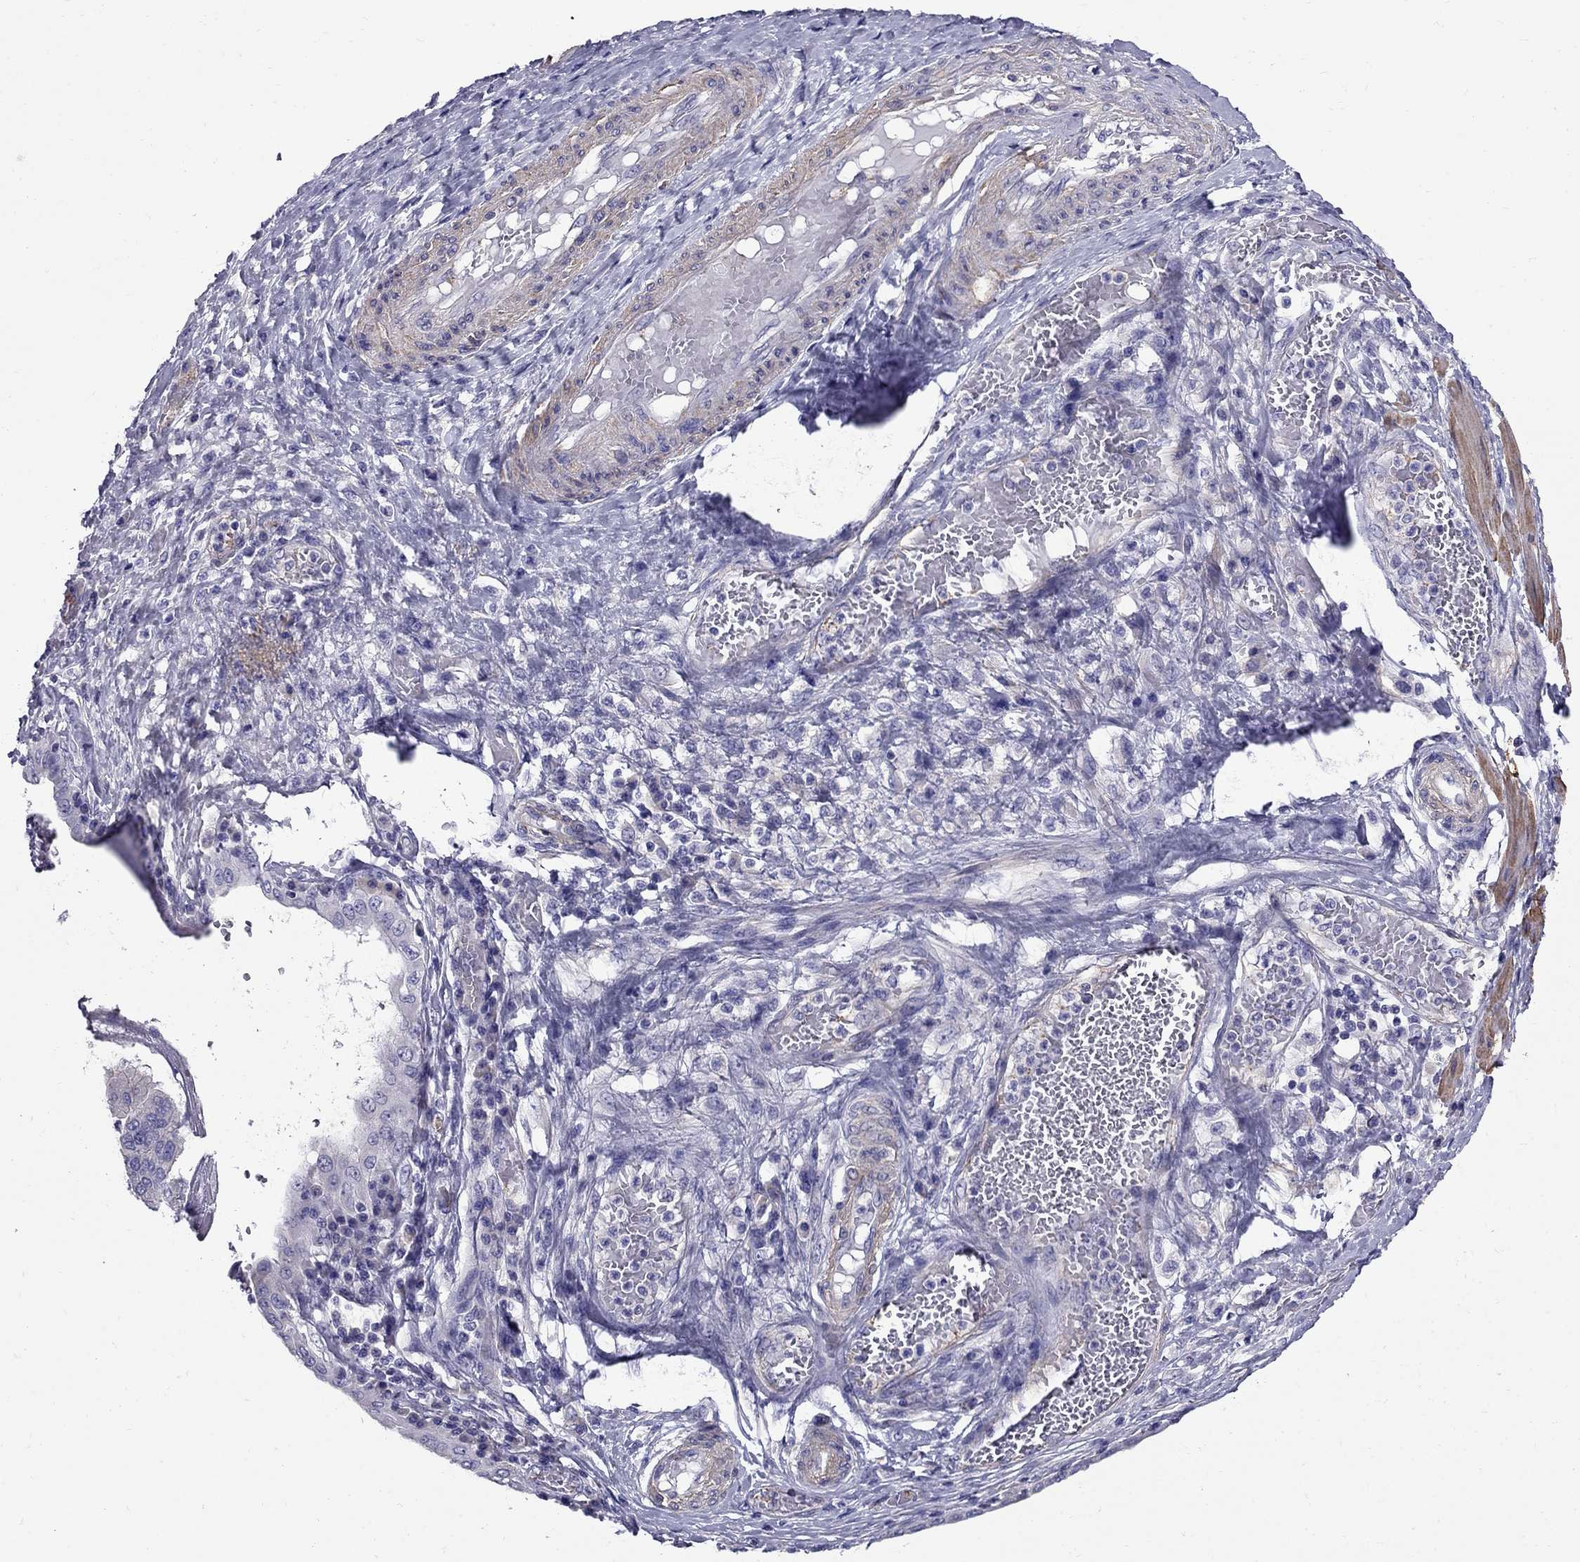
{"staining": {"intensity": "negative", "quantity": "none", "location": "none"}, "tissue": "ovarian cancer", "cell_type": "Tumor cells", "image_type": "cancer", "snomed": [{"axis": "morphology", "description": "Cystadenocarcinoma, serous, NOS"}, {"axis": "topography", "description": "Ovary"}], "caption": "This histopathology image is of serous cystadenocarcinoma (ovarian) stained with immunohistochemistry (IHC) to label a protein in brown with the nuclei are counter-stained blue. There is no expression in tumor cells.", "gene": "GPR50", "patient": {"sex": "female", "age": 79}}